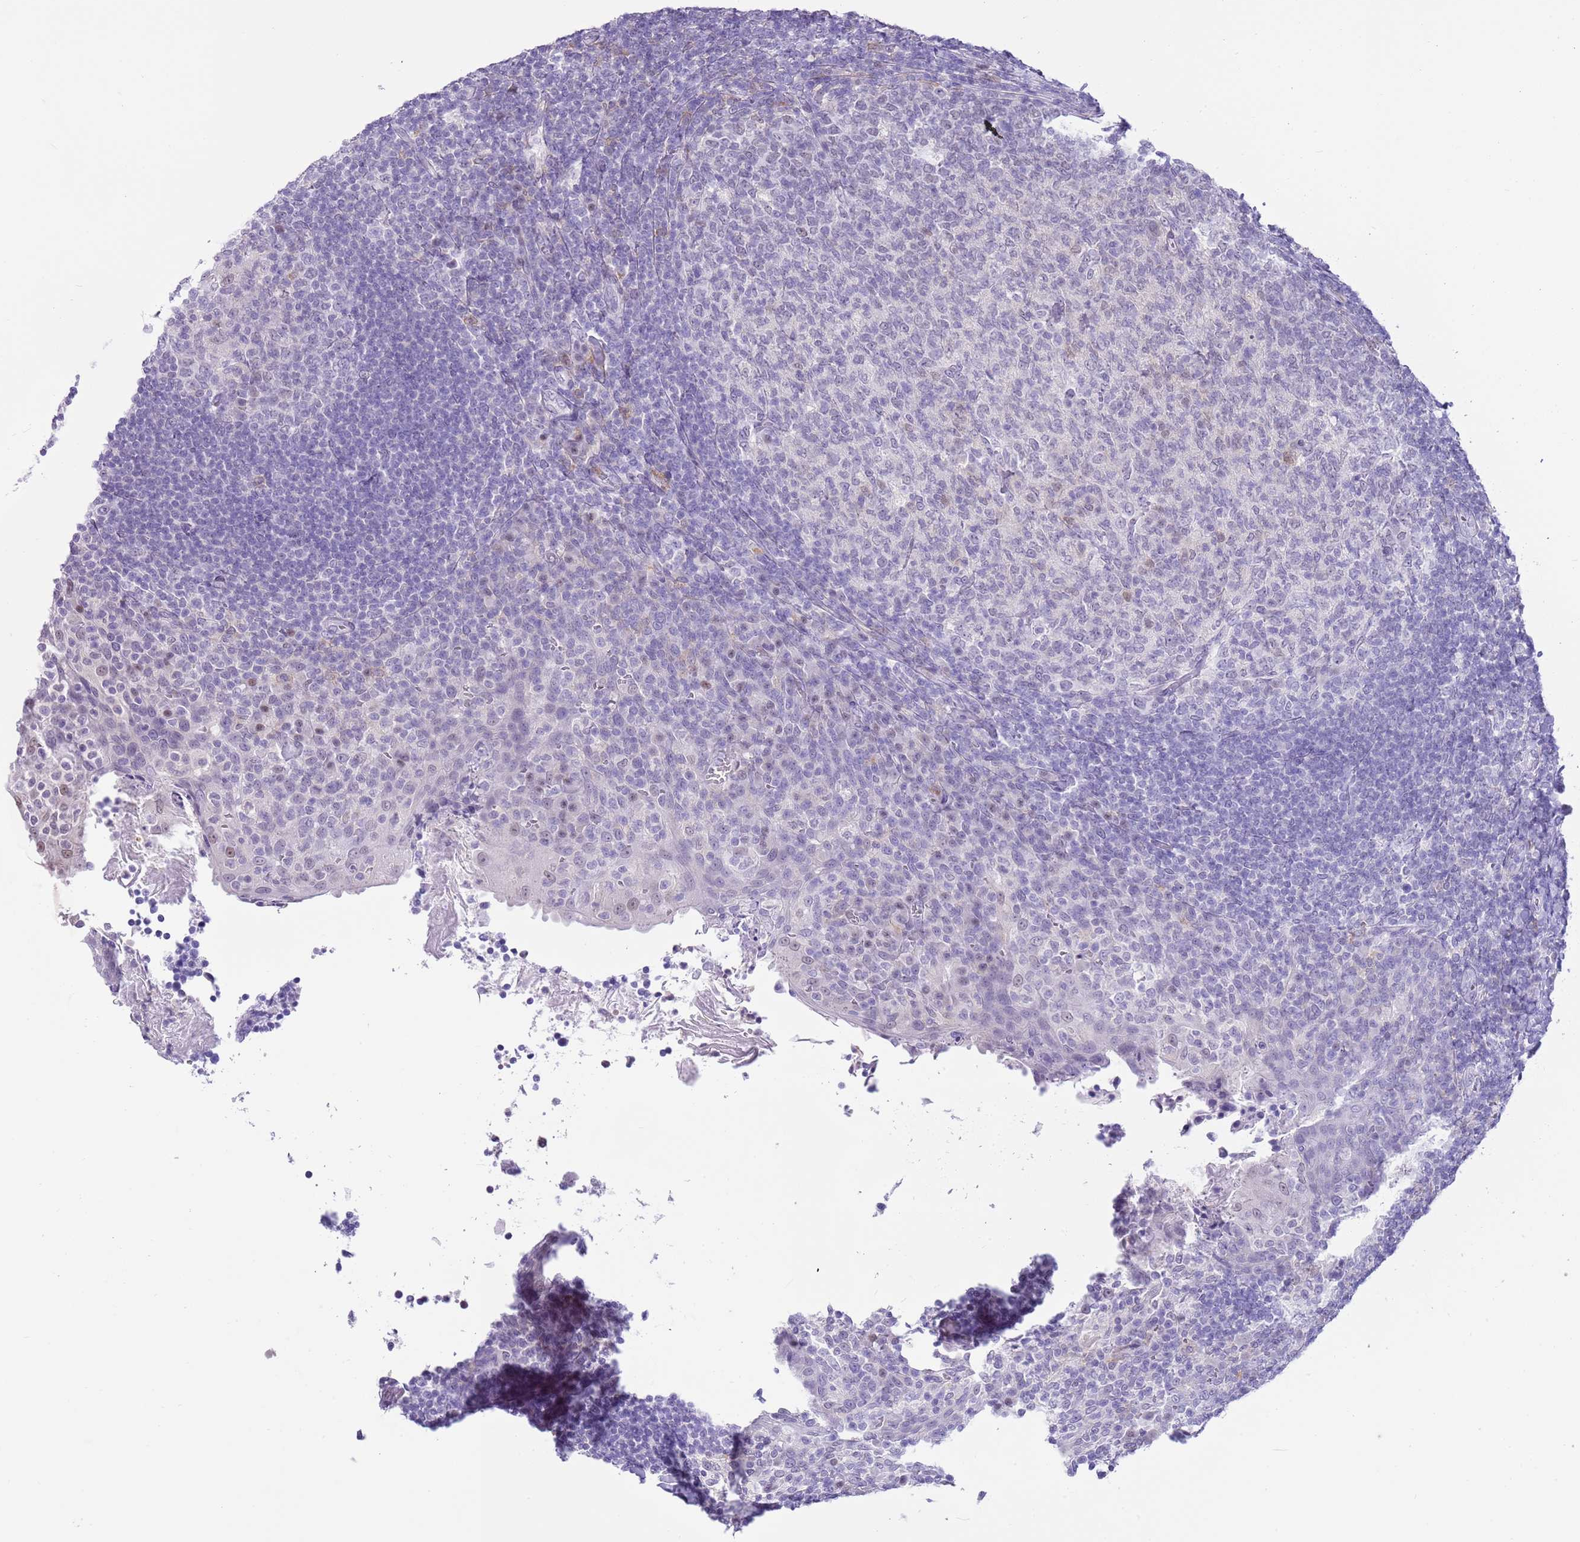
{"staining": {"intensity": "negative", "quantity": "none", "location": "none"}, "tissue": "tonsil", "cell_type": "Germinal center cells", "image_type": "normal", "snomed": [{"axis": "morphology", "description": "Normal tissue, NOS"}, {"axis": "topography", "description": "Tonsil"}], "caption": "Immunohistochemistry (IHC) photomicrograph of normal tonsil: human tonsil stained with DAB demonstrates no significant protein positivity in germinal center cells. (Immunohistochemistry (IHC), brightfield microscopy, high magnification).", "gene": "PPP1R17", "patient": {"sex": "female", "age": 10}}